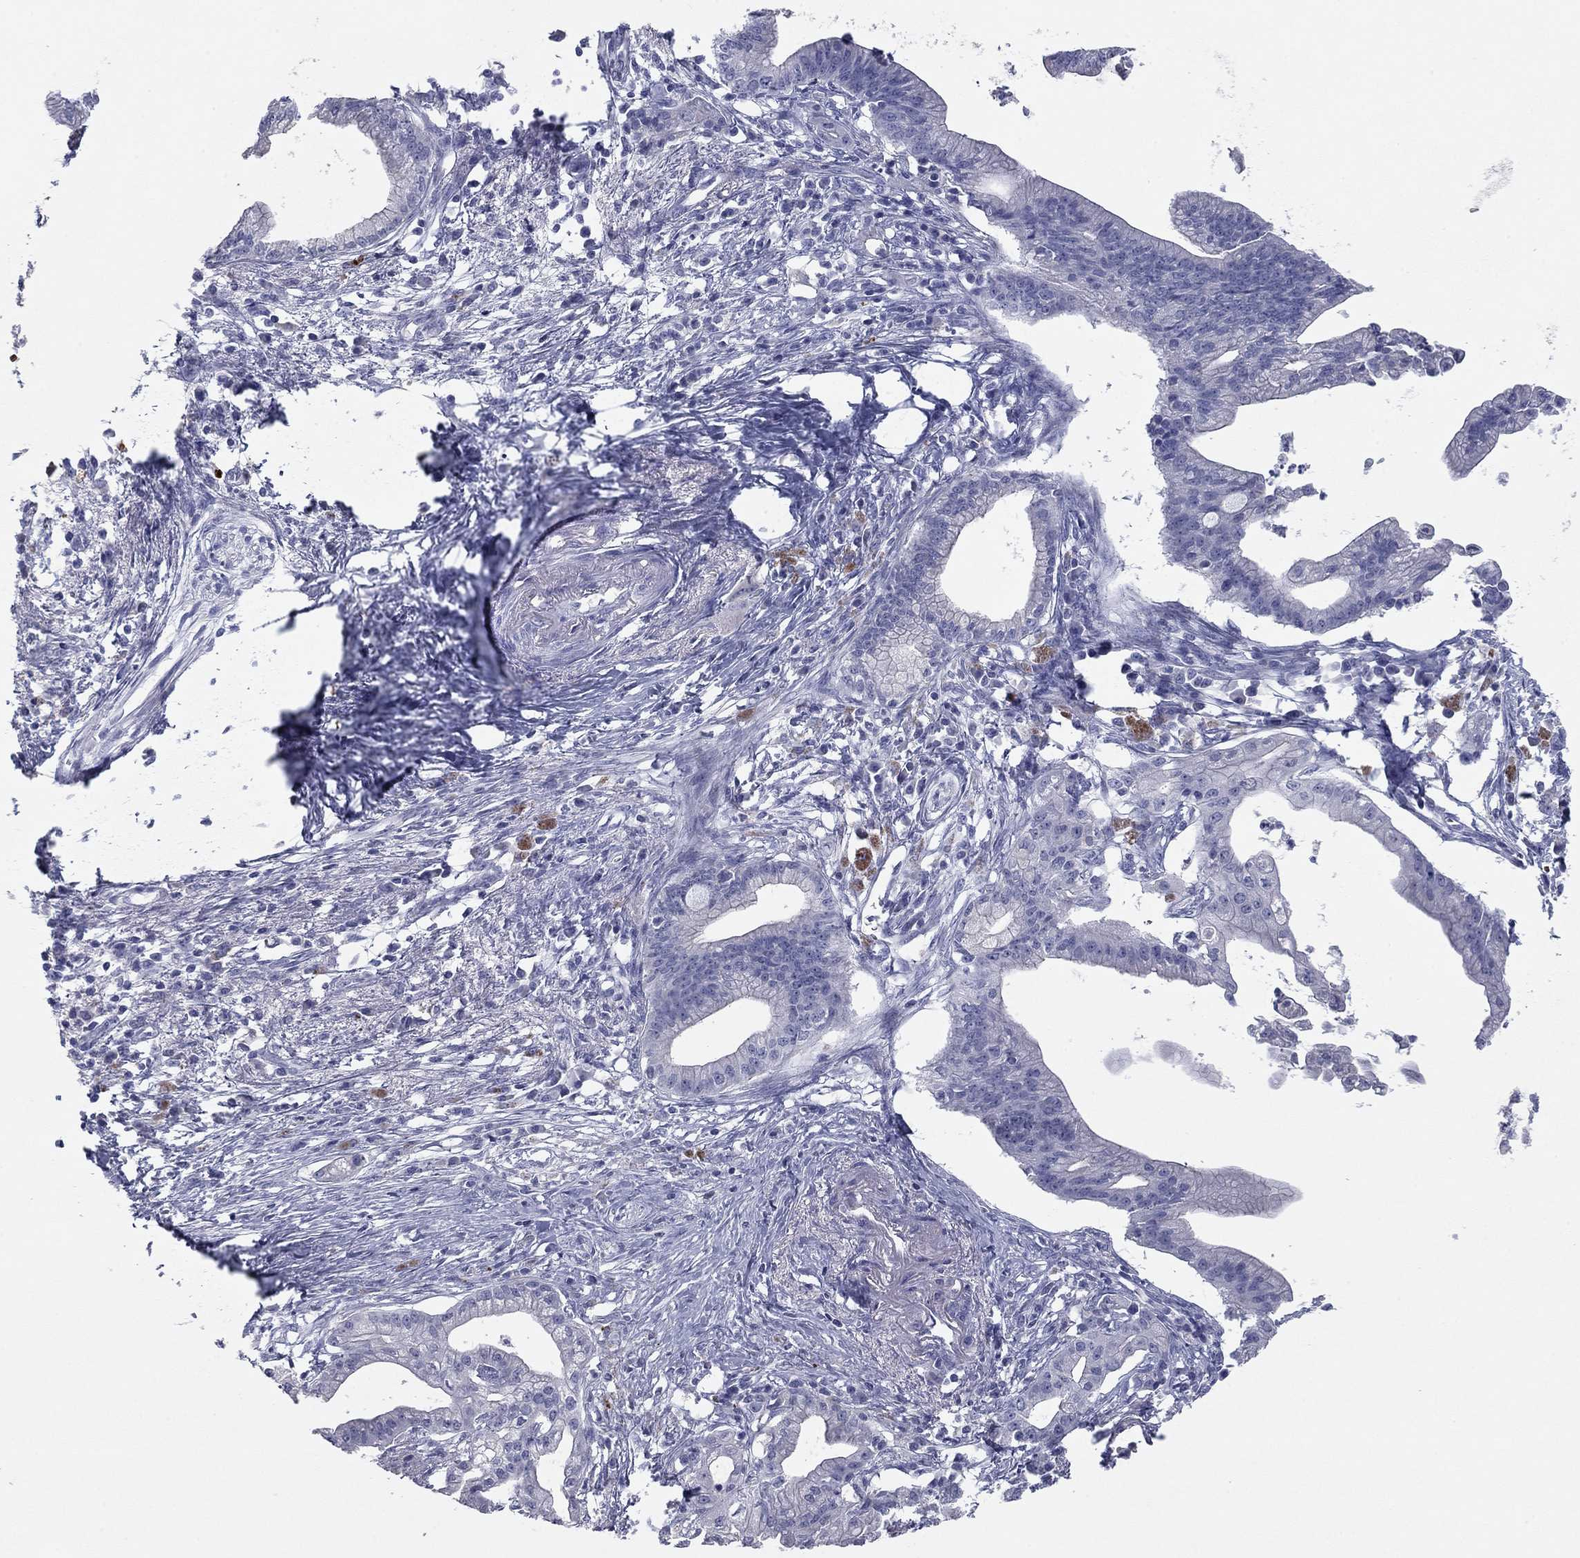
{"staining": {"intensity": "negative", "quantity": "none", "location": "none"}, "tissue": "pancreatic cancer", "cell_type": "Tumor cells", "image_type": "cancer", "snomed": [{"axis": "morphology", "description": "Normal tissue, NOS"}, {"axis": "morphology", "description": "Adenocarcinoma, NOS"}, {"axis": "topography", "description": "Pancreas"}], "caption": "This is an IHC image of human pancreatic cancer (adenocarcinoma). There is no expression in tumor cells.", "gene": "CNTNAP4", "patient": {"sex": "female", "age": 58}}